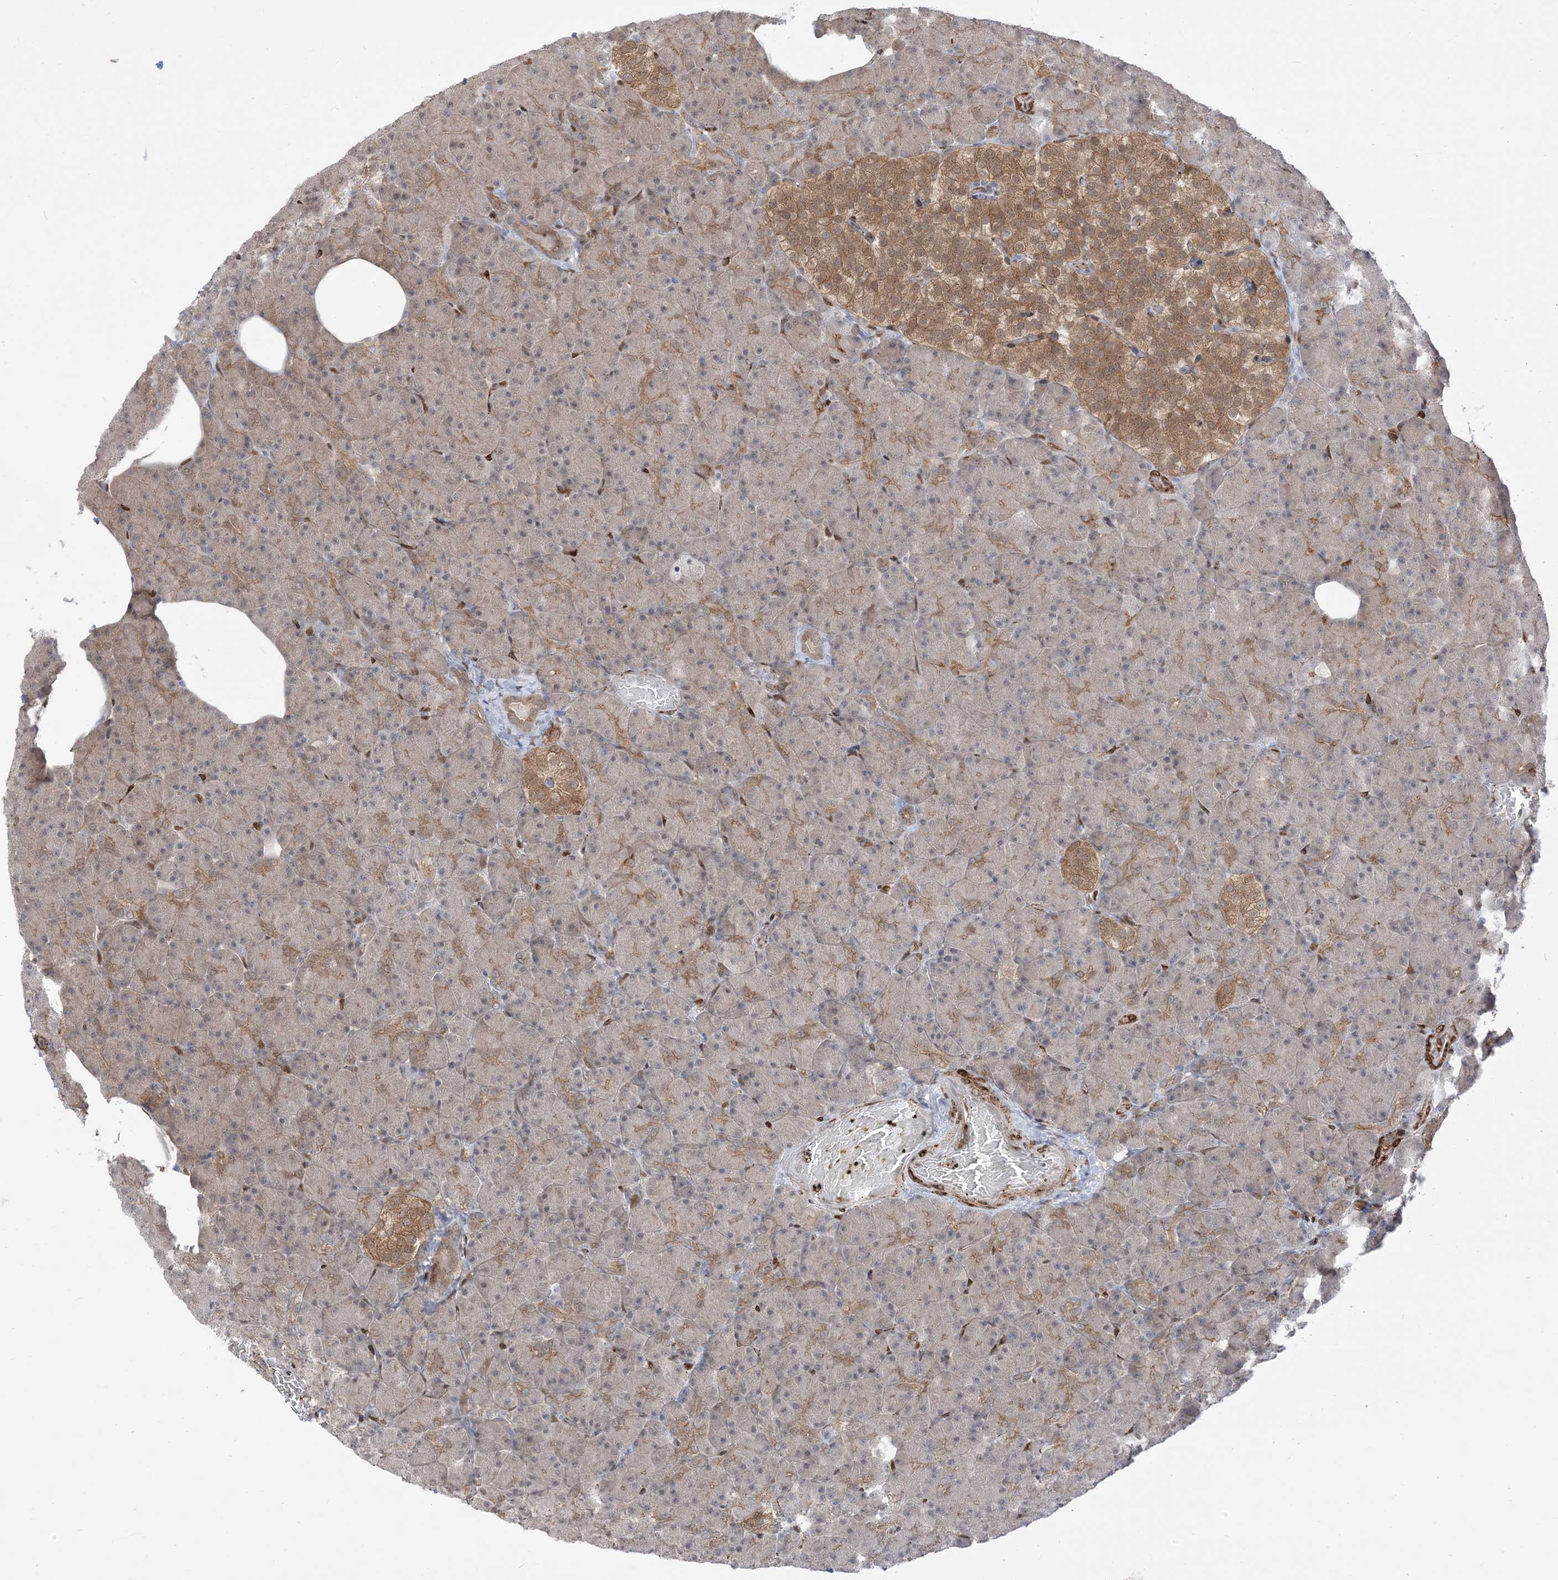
{"staining": {"intensity": "moderate", "quantity": "<25%", "location": "cytoplasmic/membranous"}, "tissue": "pancreas", "cell_type": "Exocrine glandular cells", "image_type": "normal", "snomed": [{"axis": "morphology", "description": "Normal tissue, NOS"}, {"axis": "topography", "description": "Pancreas"}], "caption": "Brown immunohistochemical staining in unremarkable pancreas exhibits moderate cytoplasmic/membranous positivity in about <25% of exocrine glandular cells. (brown staining indicates protein expression, while blue staining denotes nuclei).", "gene": "RIN1", "patient": {"sex": "female", "age": 43}}